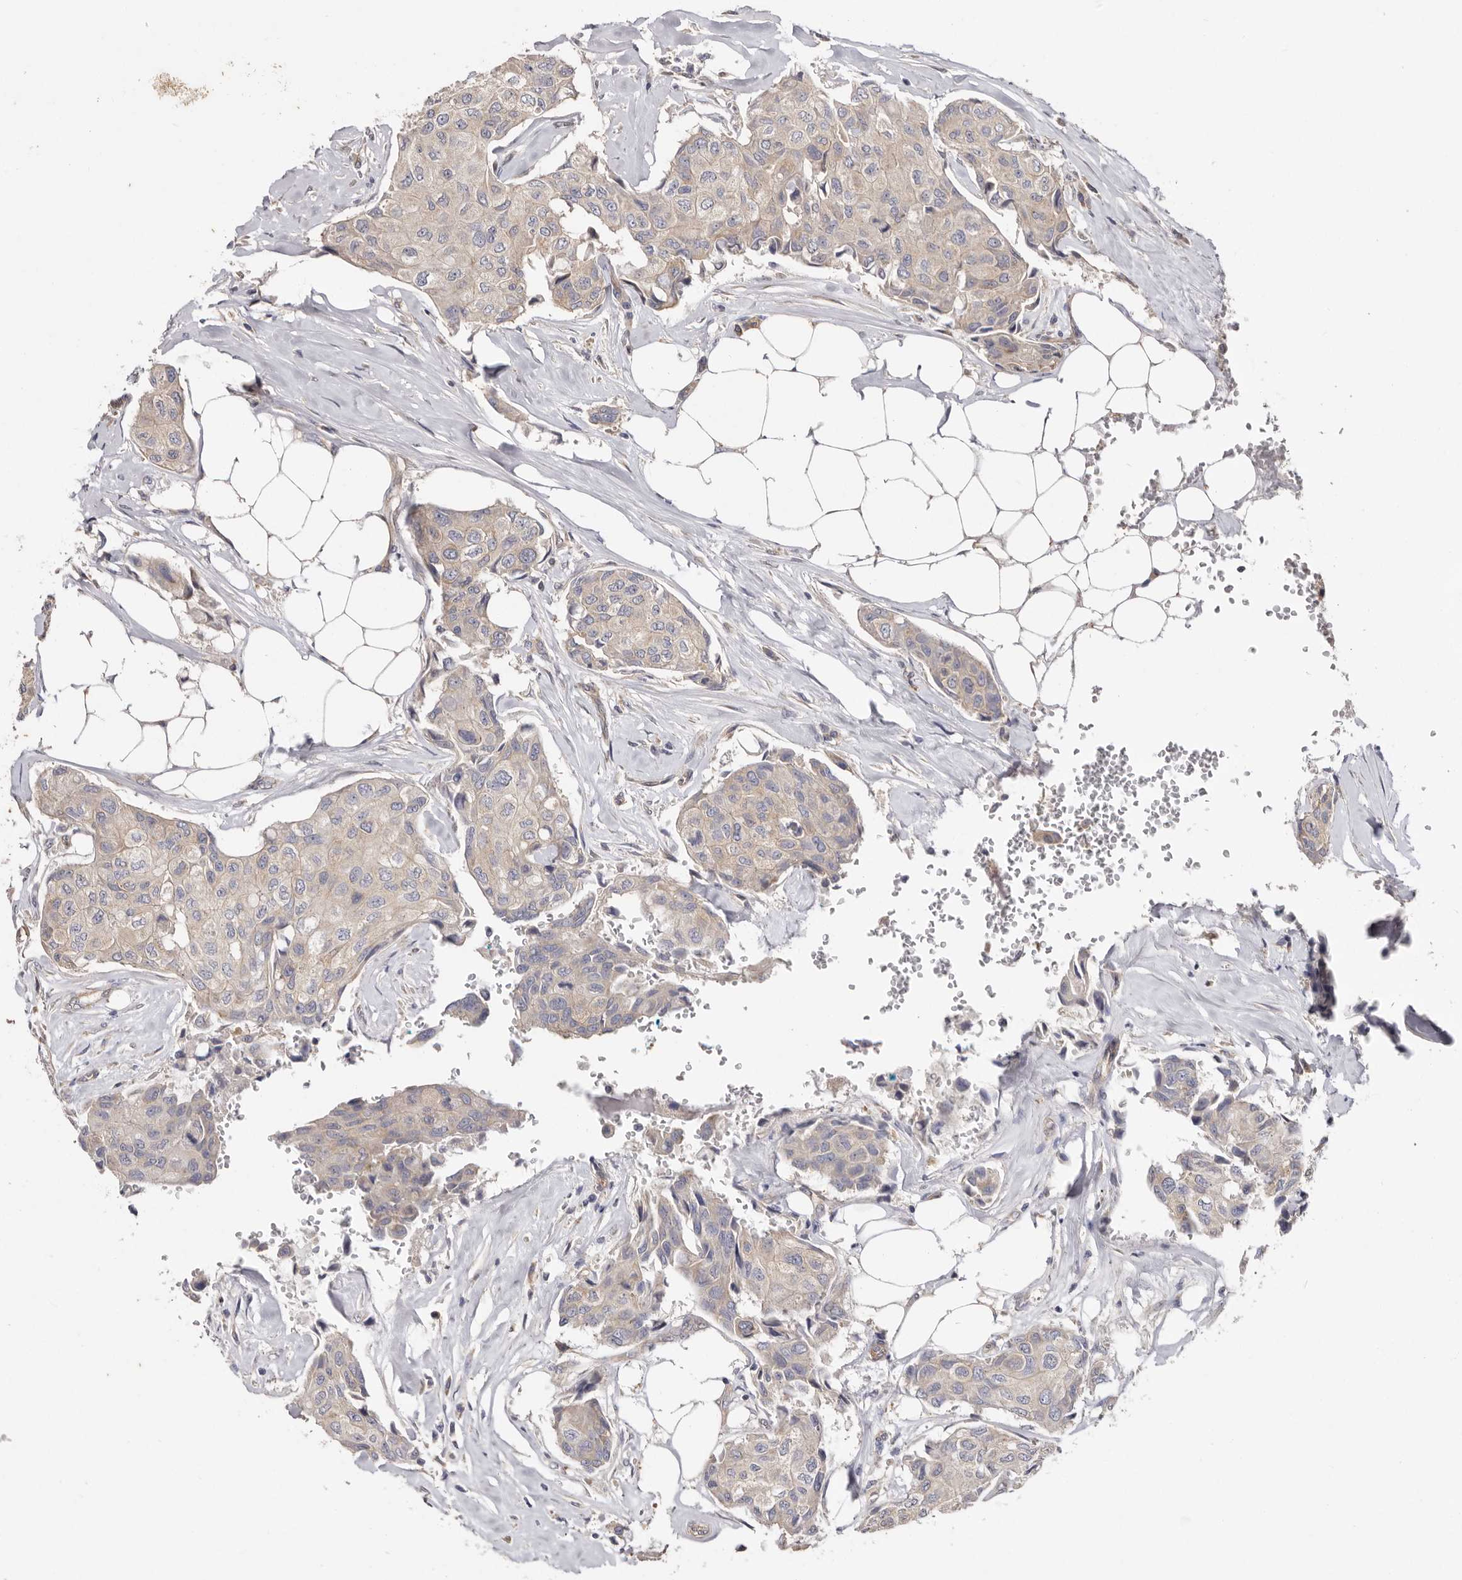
{"staining": {"intensity": "weak", "quantity": "<25%", "location": "cytoplasmic/membranous"}, "tissue": "breast cancer", "cell_type": "Tumor cells", "image_type": "cancer", "snomed": [{"axis": "morphology", "description": "Duct carcinoma"}, {"axis": "topography", "description": "Breast"}], "caption": "Breast cancer (invasive ductal carcinoma) stained for a protein using IHC exhibits no expression tumor cells.", "gene": "FAM167B", "patient": {"sex": "female", "age": 80}}